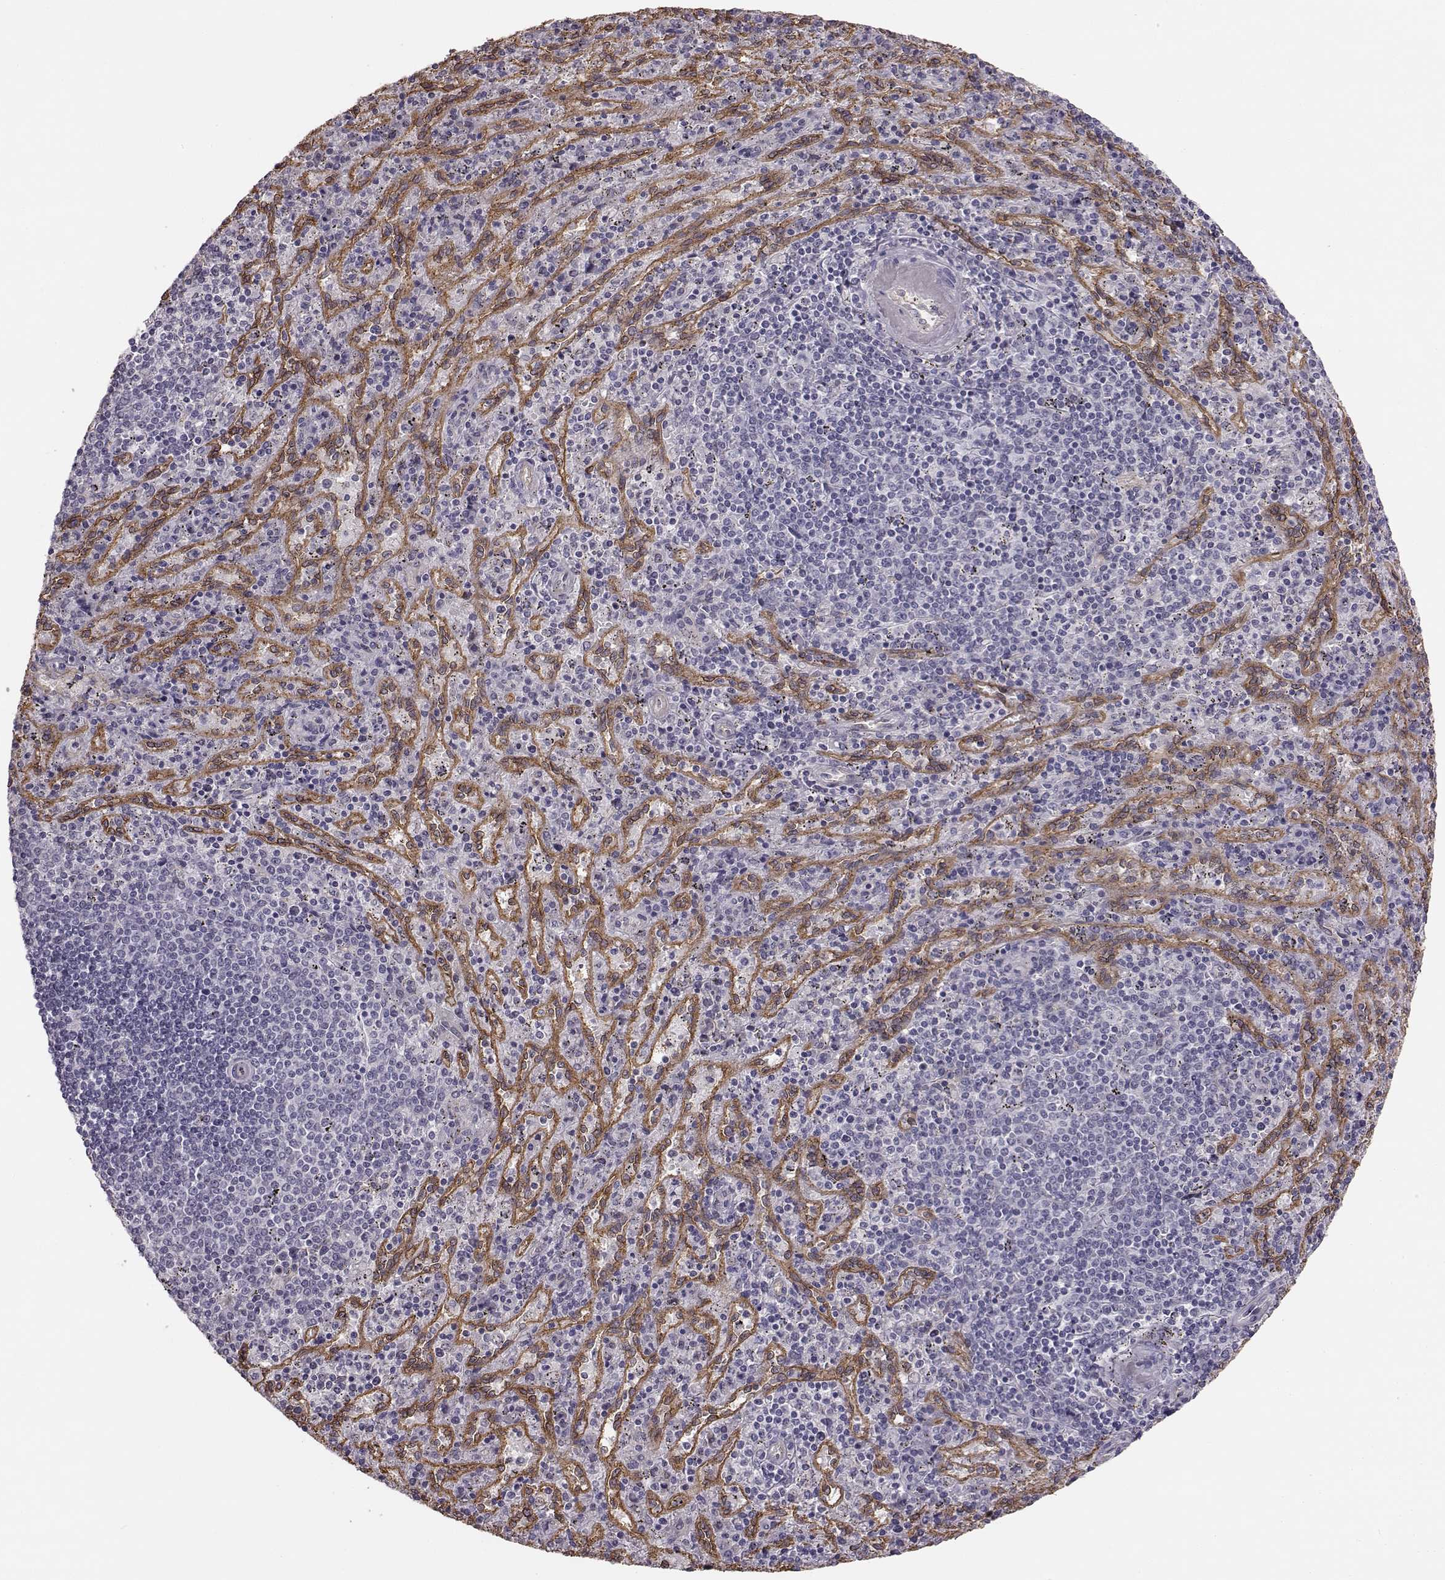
{"staining": {"intensity": "negative", "quantity": "none", "location": "none"}, "tissue": "spleen", "cell_type": "Cells in red pulp", "image_type": "normal", "snomed": [{"axis": "morphology", "description": "Normal tissue, NOS"}, {"axis": "topography", "description": "Spleen"}], "caption": "Spleen was stained to show a protein in brown. There is no significant positivity in cells in red pulp.", "gene": "EIF4E1B", "patient": {"sex": "male", "age": 57}}